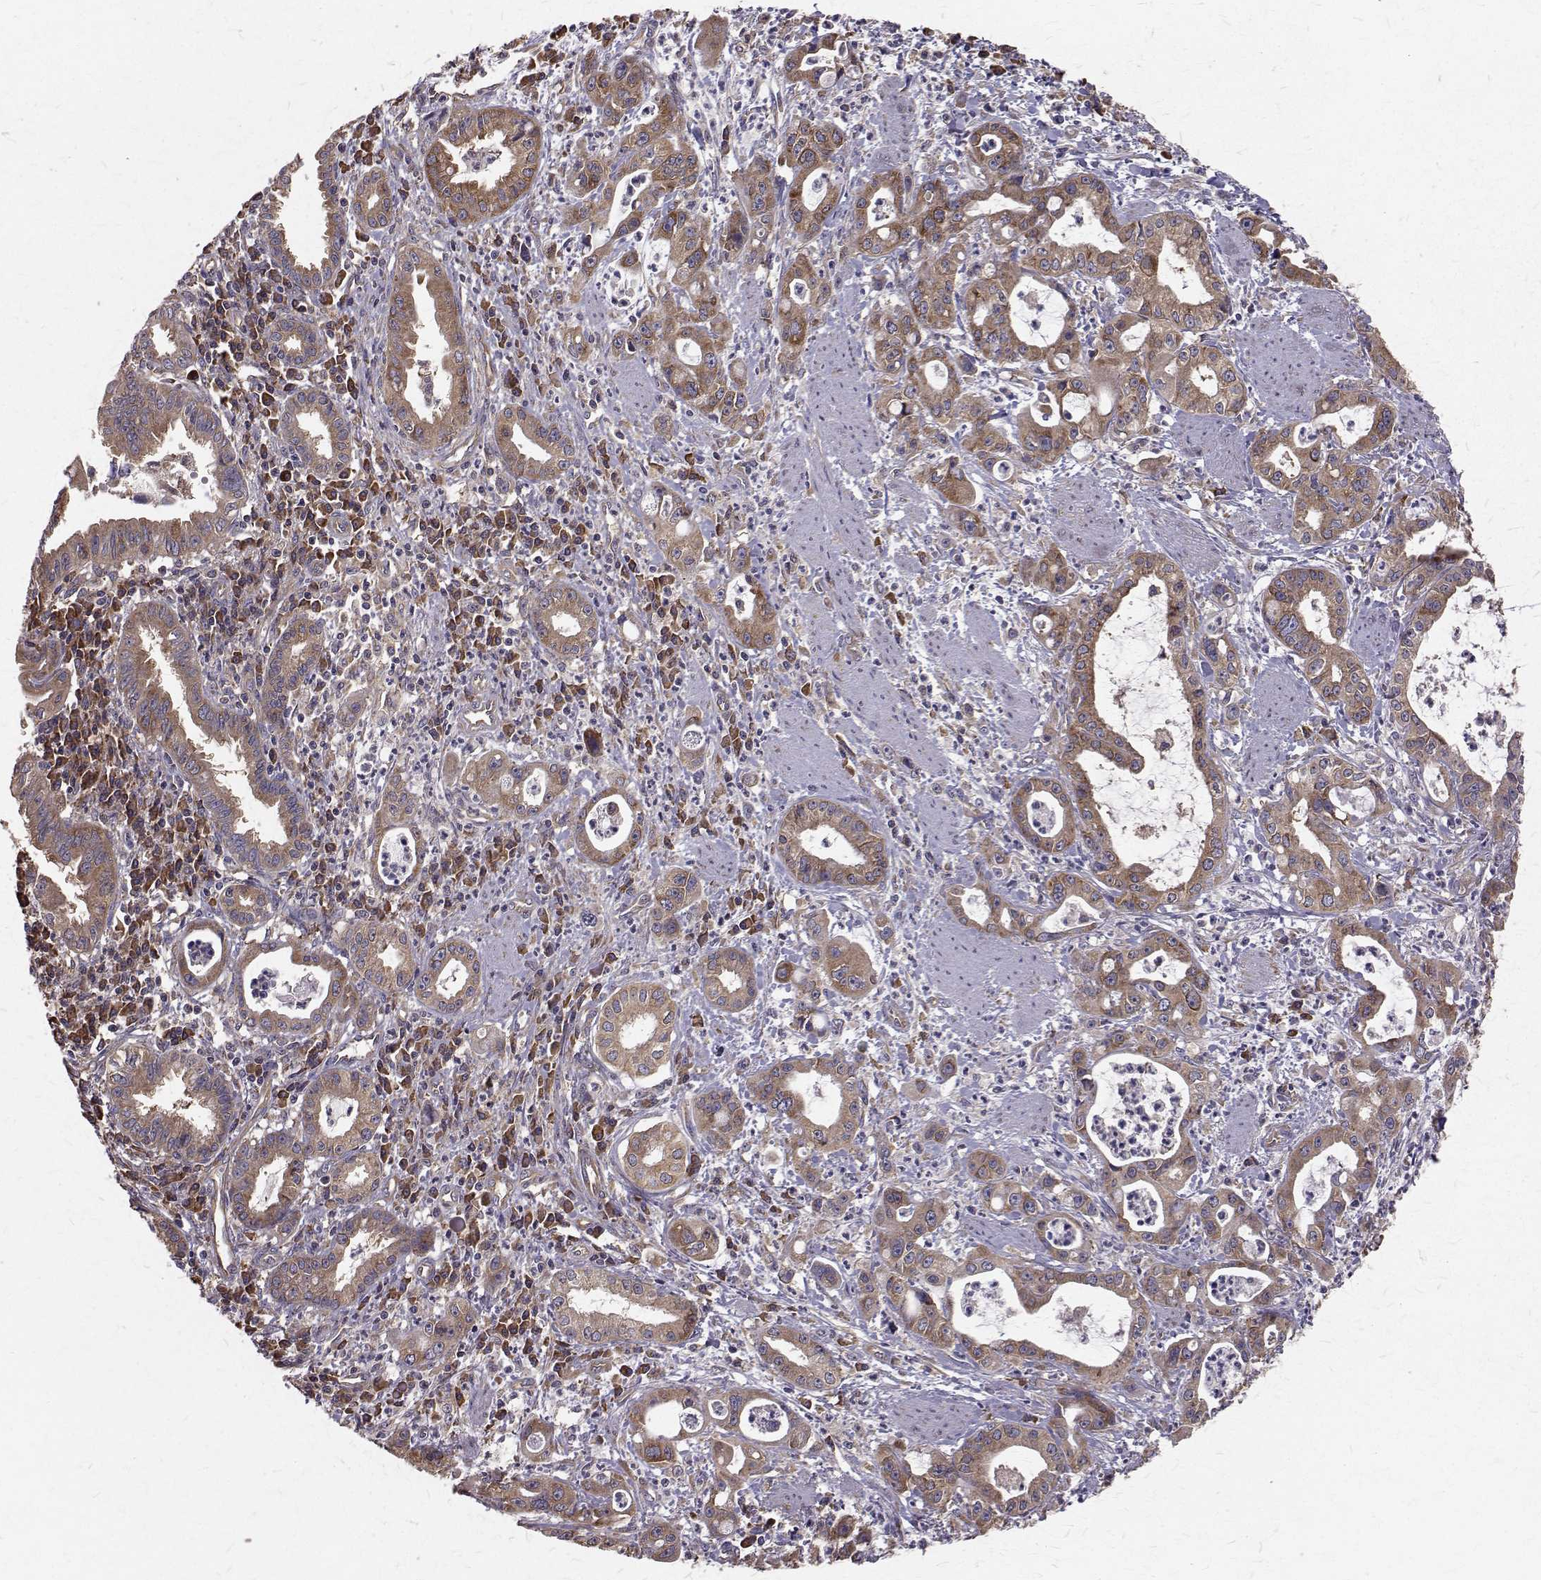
{"staining": {"intensity": "moderate", "quantity": ">75%", "location": "cytoplasmic/membranous"}, "tissue": "pancreatic cancer", "cell_type": "Tumor cells", "image_type": "cancer", "snomed": [{"axis": "morphology", "description": "Adenocarcinoma, NOS"}, {"axis": "topography", "description": "Pancreas"}], "caption": "DAB immunohistochemical staining of pancreatic cancer (adenocarcinoma) demonstrates moderate cytoplasmic/membranous protein positivity in approximately >75% of tumor cells. The staining was performed using DAB to visualize the protein expression in brown, while the nuclei were stained in blue with hematoxylin (Magnification: 20x).", "gene": "FARSB", "patient": {"sex": "male", "age": 72}}